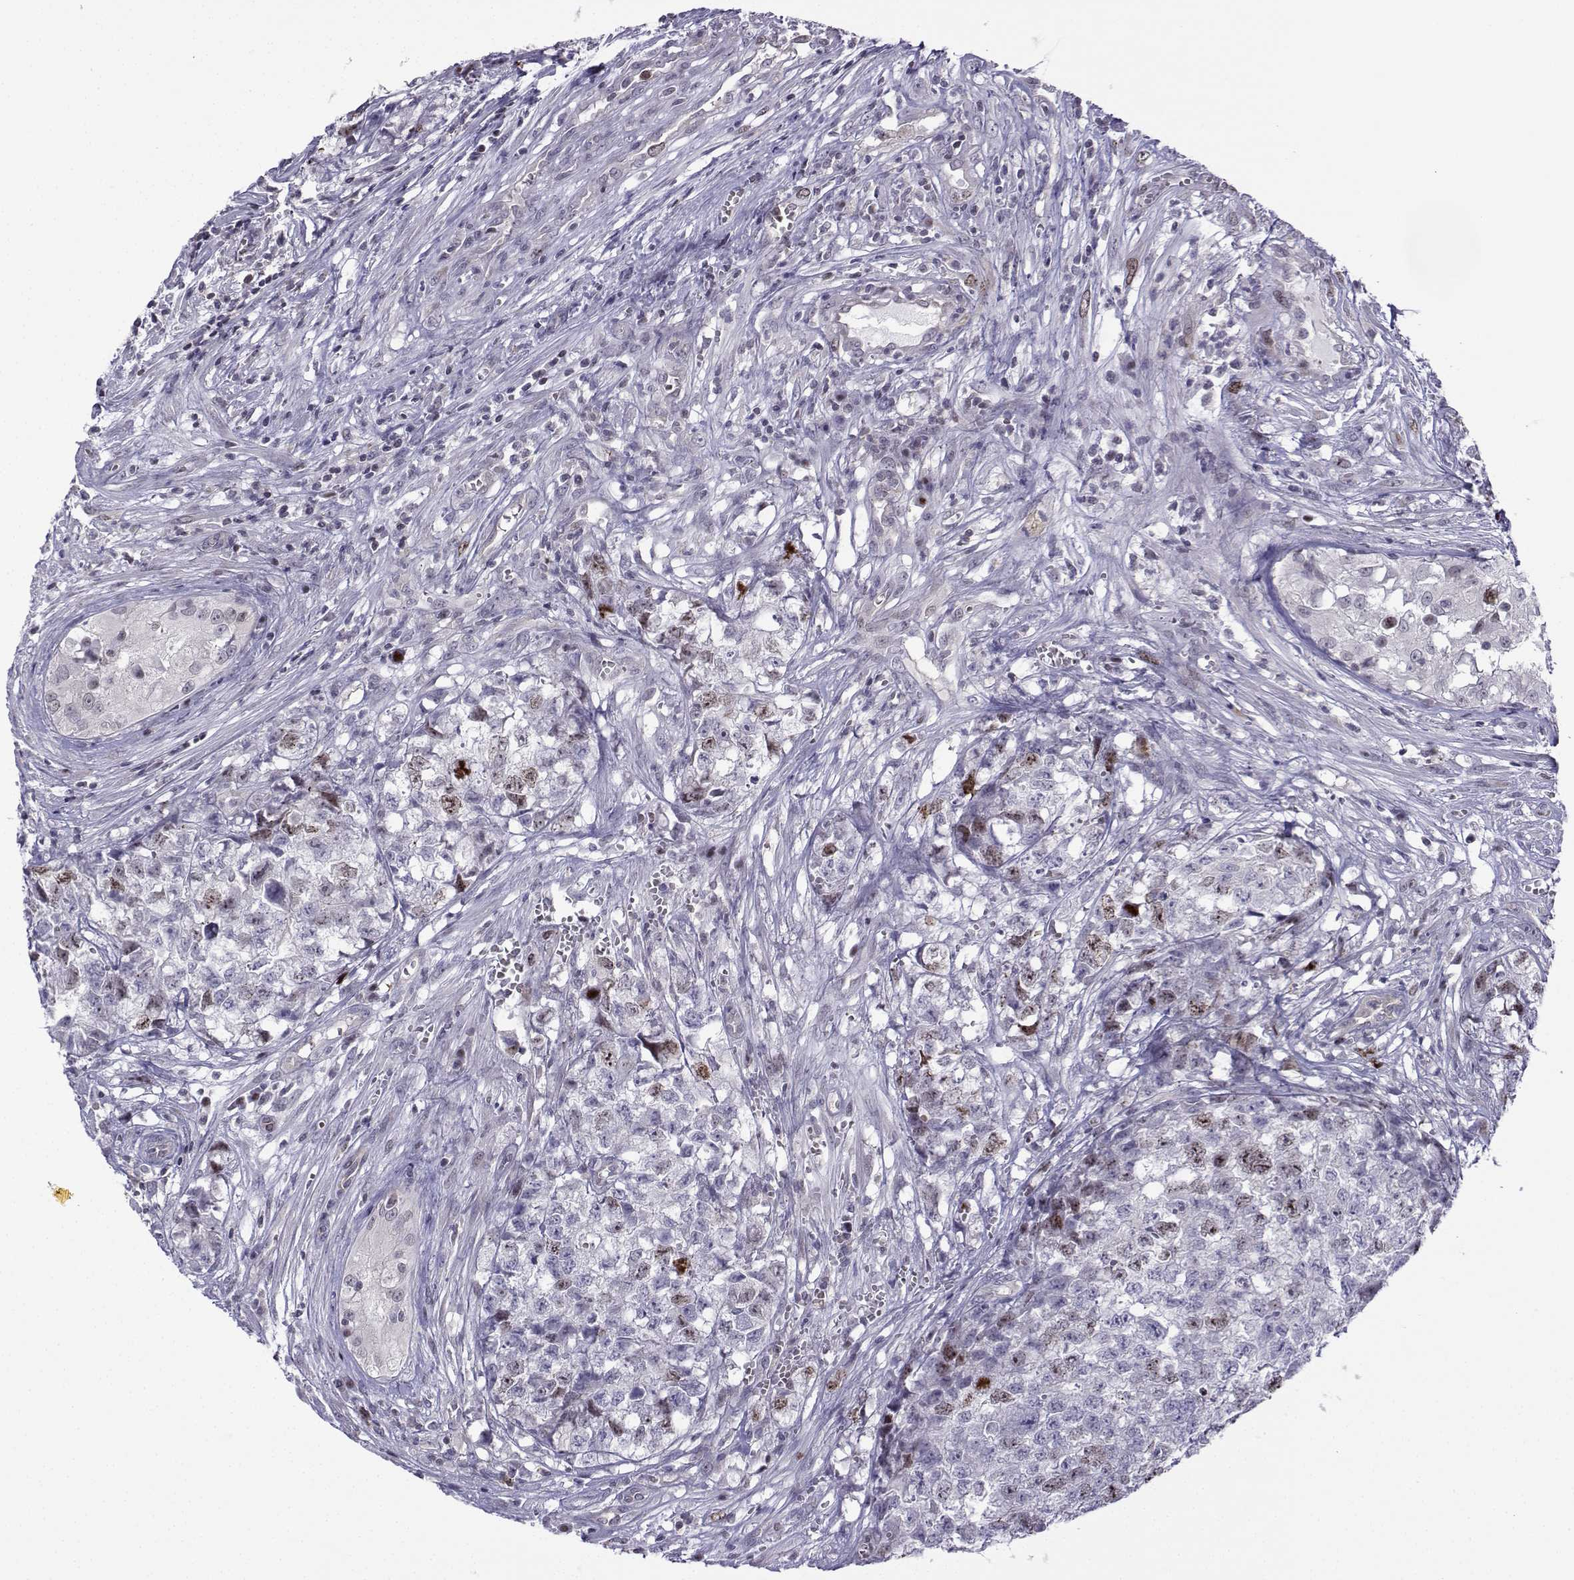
{"staining": {"intensity": "moderate", "quantity": "<25%", "location": "nuclear"}, "tissue": "testis cancer", "cell_type": "Tumor cells", "image_type": "cancer", "snomed": [{"axis": "morphology", "description": "Seminoma, NOS"}, {"axis": "morphology", "description": "Carcinoma, Embryonal, NOS"}, {"axis": "topography", "description": "Testis"}], "caption": "Protein expression analysis of human testis cancer reveals moderate nuclear positivity in about <25% of tumor cells.", "gene": "INCENP", "patient": {"sex": "male", "age": 22}}